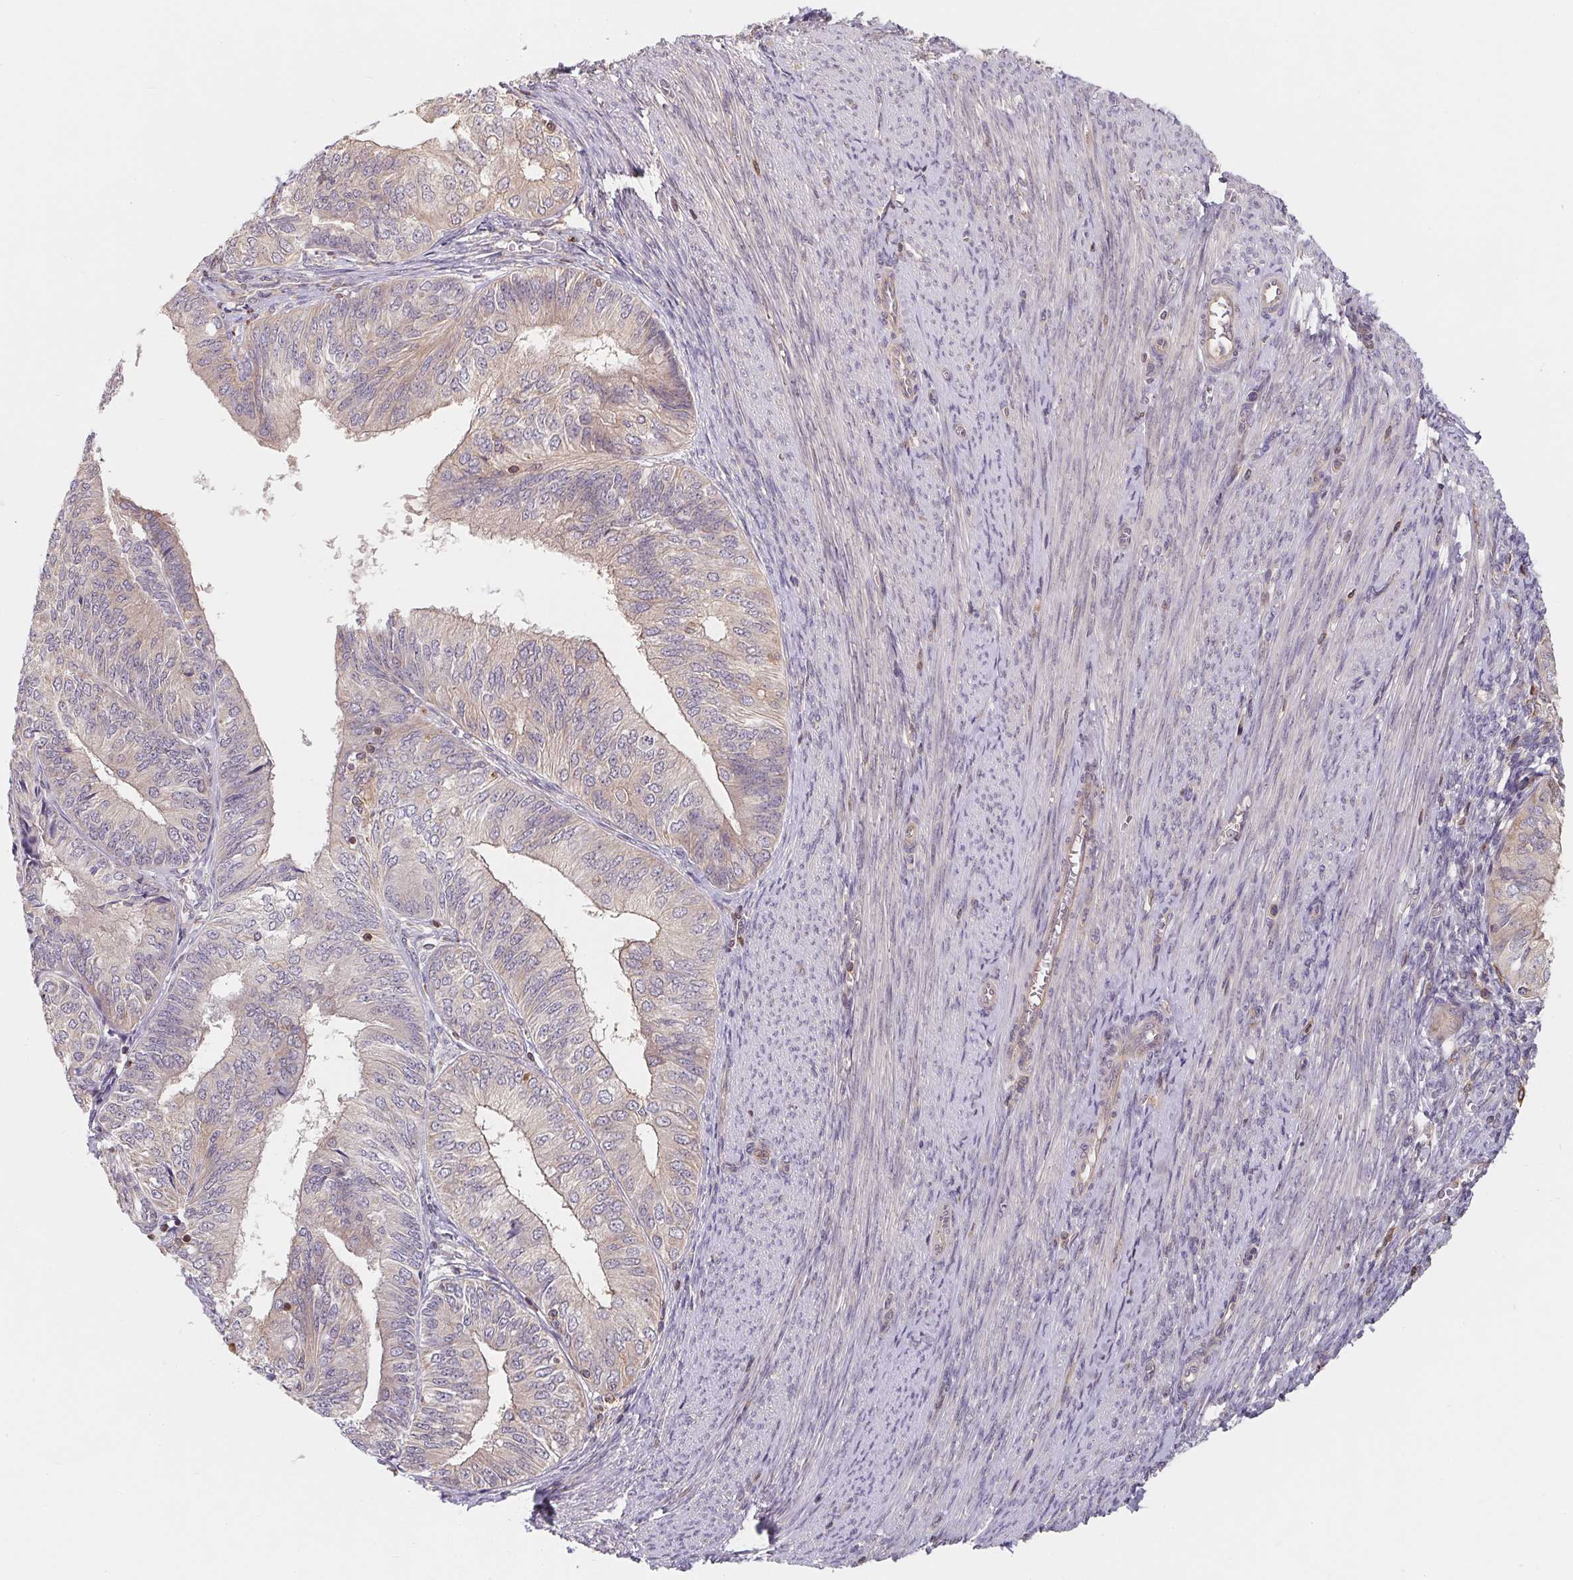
{"staining": {"intensity": "negative", "quantity": "none", "location": "none"}, "tissue": "endometrial cancer", "cell_type": "Tumor cells", "image_type": "cancer", "snomed": [{"axis": "morphology", "description": "Adenocarcinoma, NOS"}, {"axis": "topography", "description": "Endometrium"}], "caption": "Immunohistochemical staining of endometrial cancer (adenocarcinoma) shows no significant expression in tumor cells.", "gene": "ANKRD13A", "patient": {"sex": "female", "age": 58}}